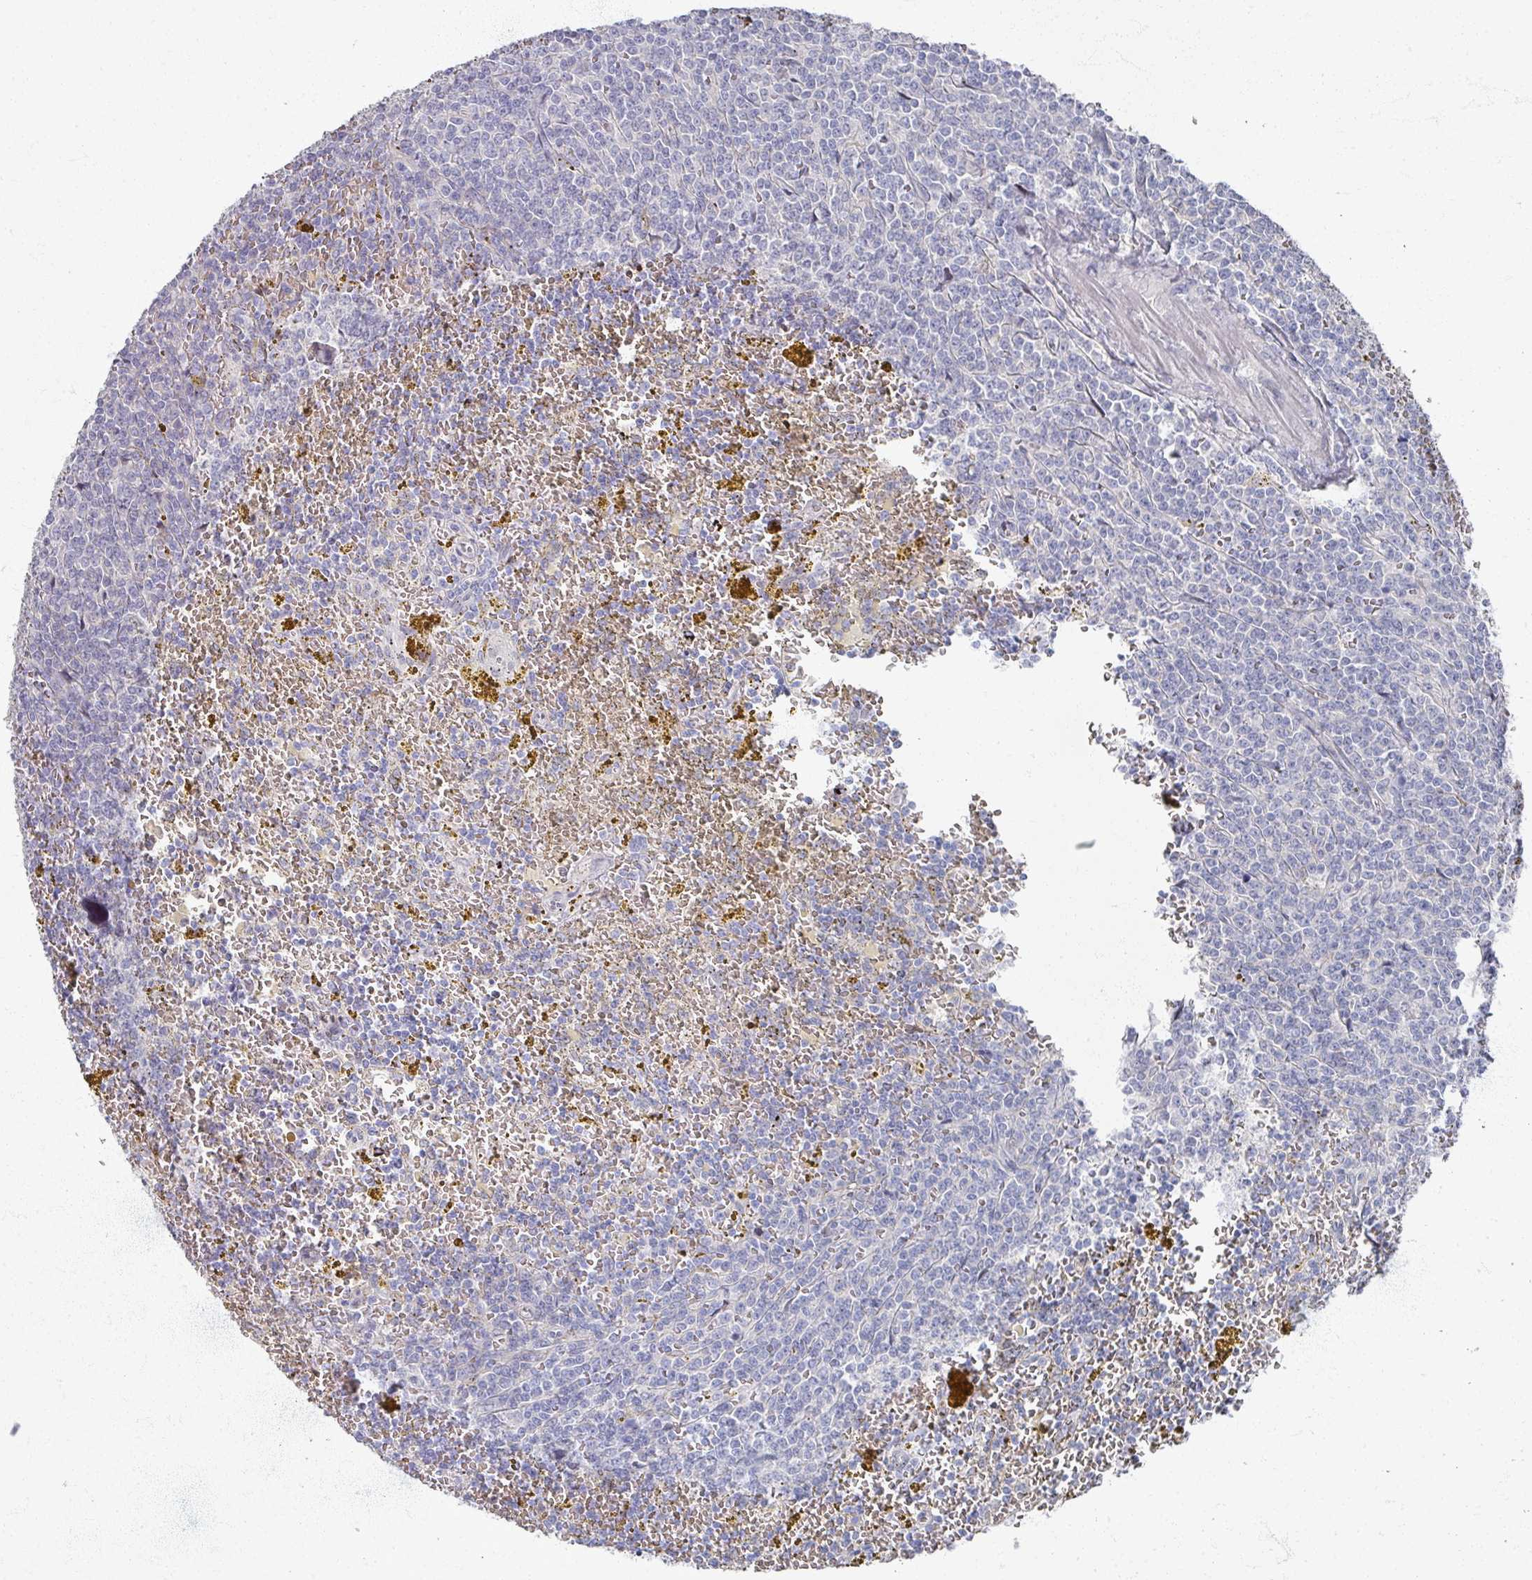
{"staining": {"intensity": "negative", "quantity": "none", "location": "none"}, "tissue": "lymphoma", "cell_type": "Tumor cells", "image_type": "cancer", "snomed": [{"axis": "morphology", "description": "Malignant lymphoma, non-Hodgkin's type, Low grade"}, {"axis": "topography", "description": "Spleen"}, {"axis": "topography", "description": "Lymph node"}], "caption": "Tumor cells are negative for brown protein staining in low-grade malignant lymphoma, non-Hodgkin's type. Brightfield microscopy of IHC stained with DAB (3,3'-diaminobenzidine) (brown) and hematoxylin (blue), captured at high magnification.", "gene": "TTYH3", "patient": {"sex": "female", "age": 66}}